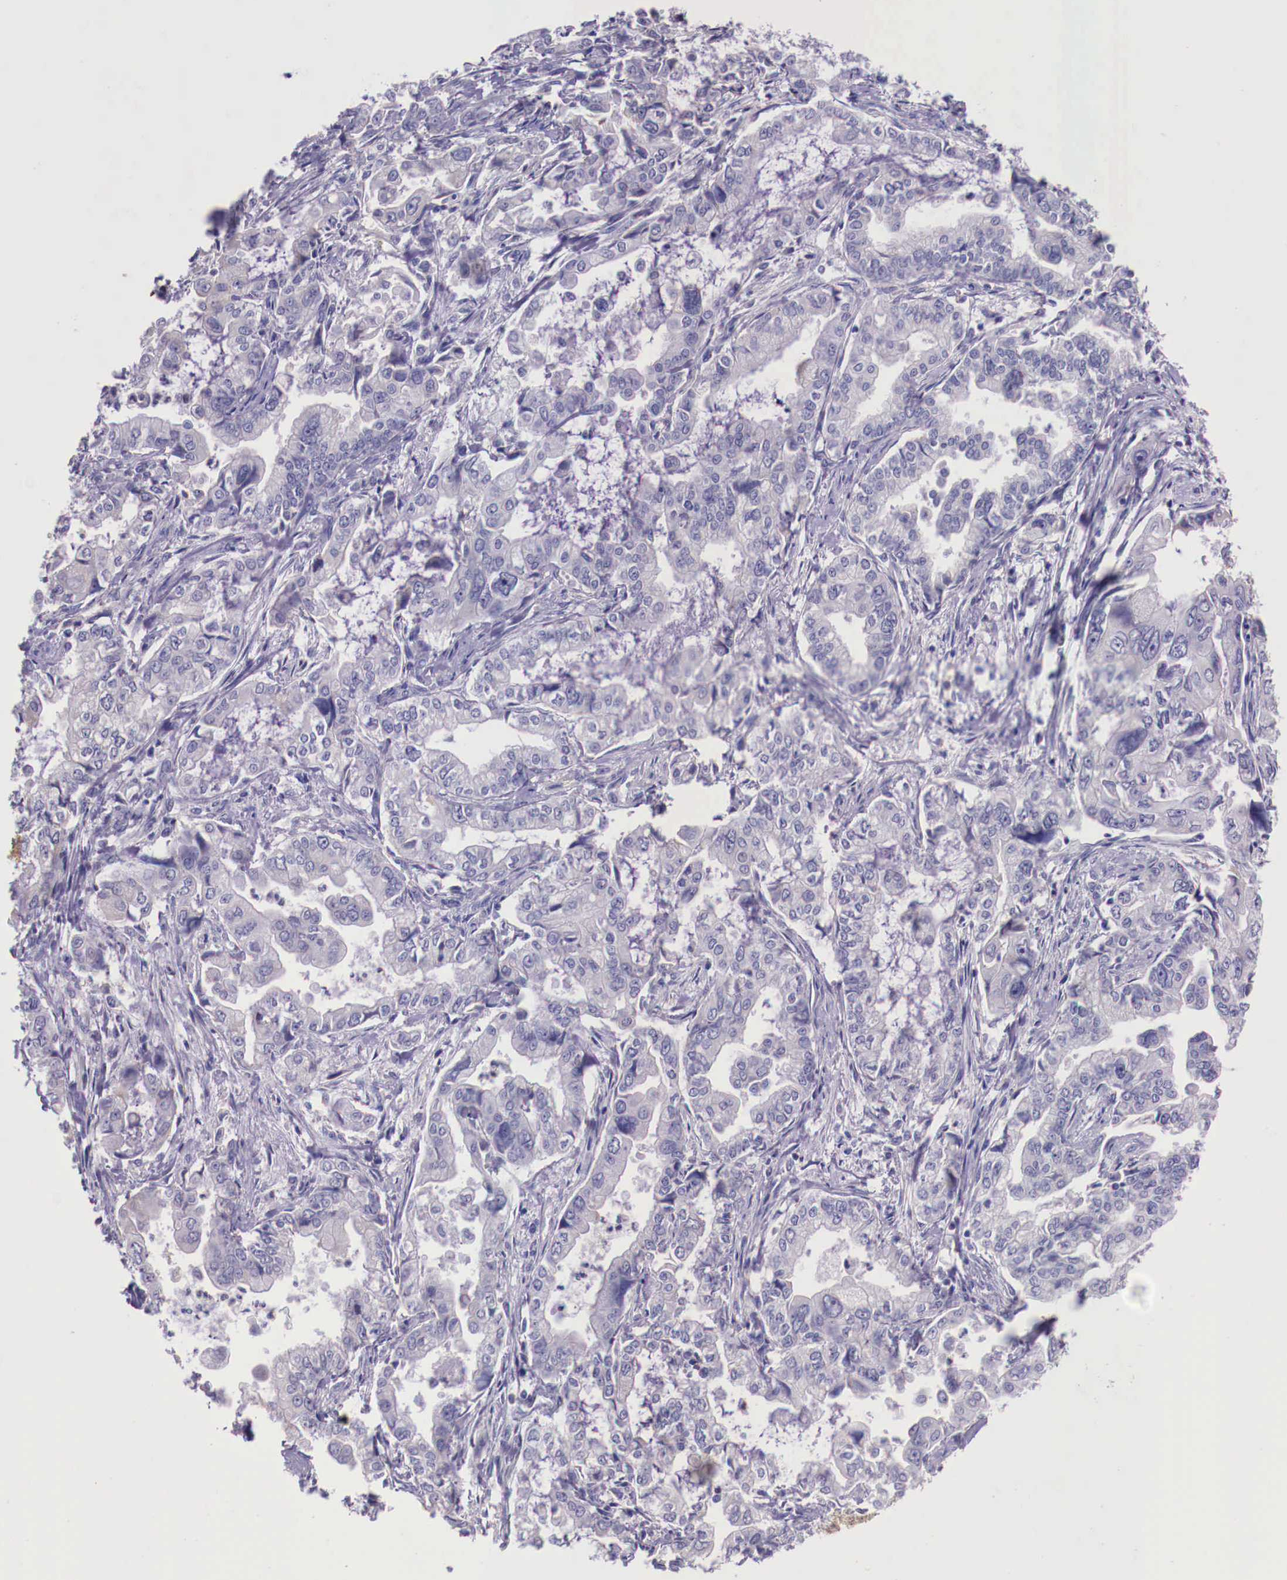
{"staining": {"intensity": "negative", "quantity": "none", "location": "none"}, "tissue": "stomach cancer", "cell_type": "Tumor cells", "image_type": "cancer", "snomed": [{"axis": "morphology", "description": "Adenocarcinoma, NOS"}, {"axis": "topography", "description": "Pancreas"}, {"axis": "topography", "description": "Stomach, upper"}], "caption": "This is an immunohistochemistry (IHC) photomicrograph of human stomach cancer. There is no staining in tumor cells.", "gene": "GRIPAP1", "patient": {"sex": "male", "age": 77}}